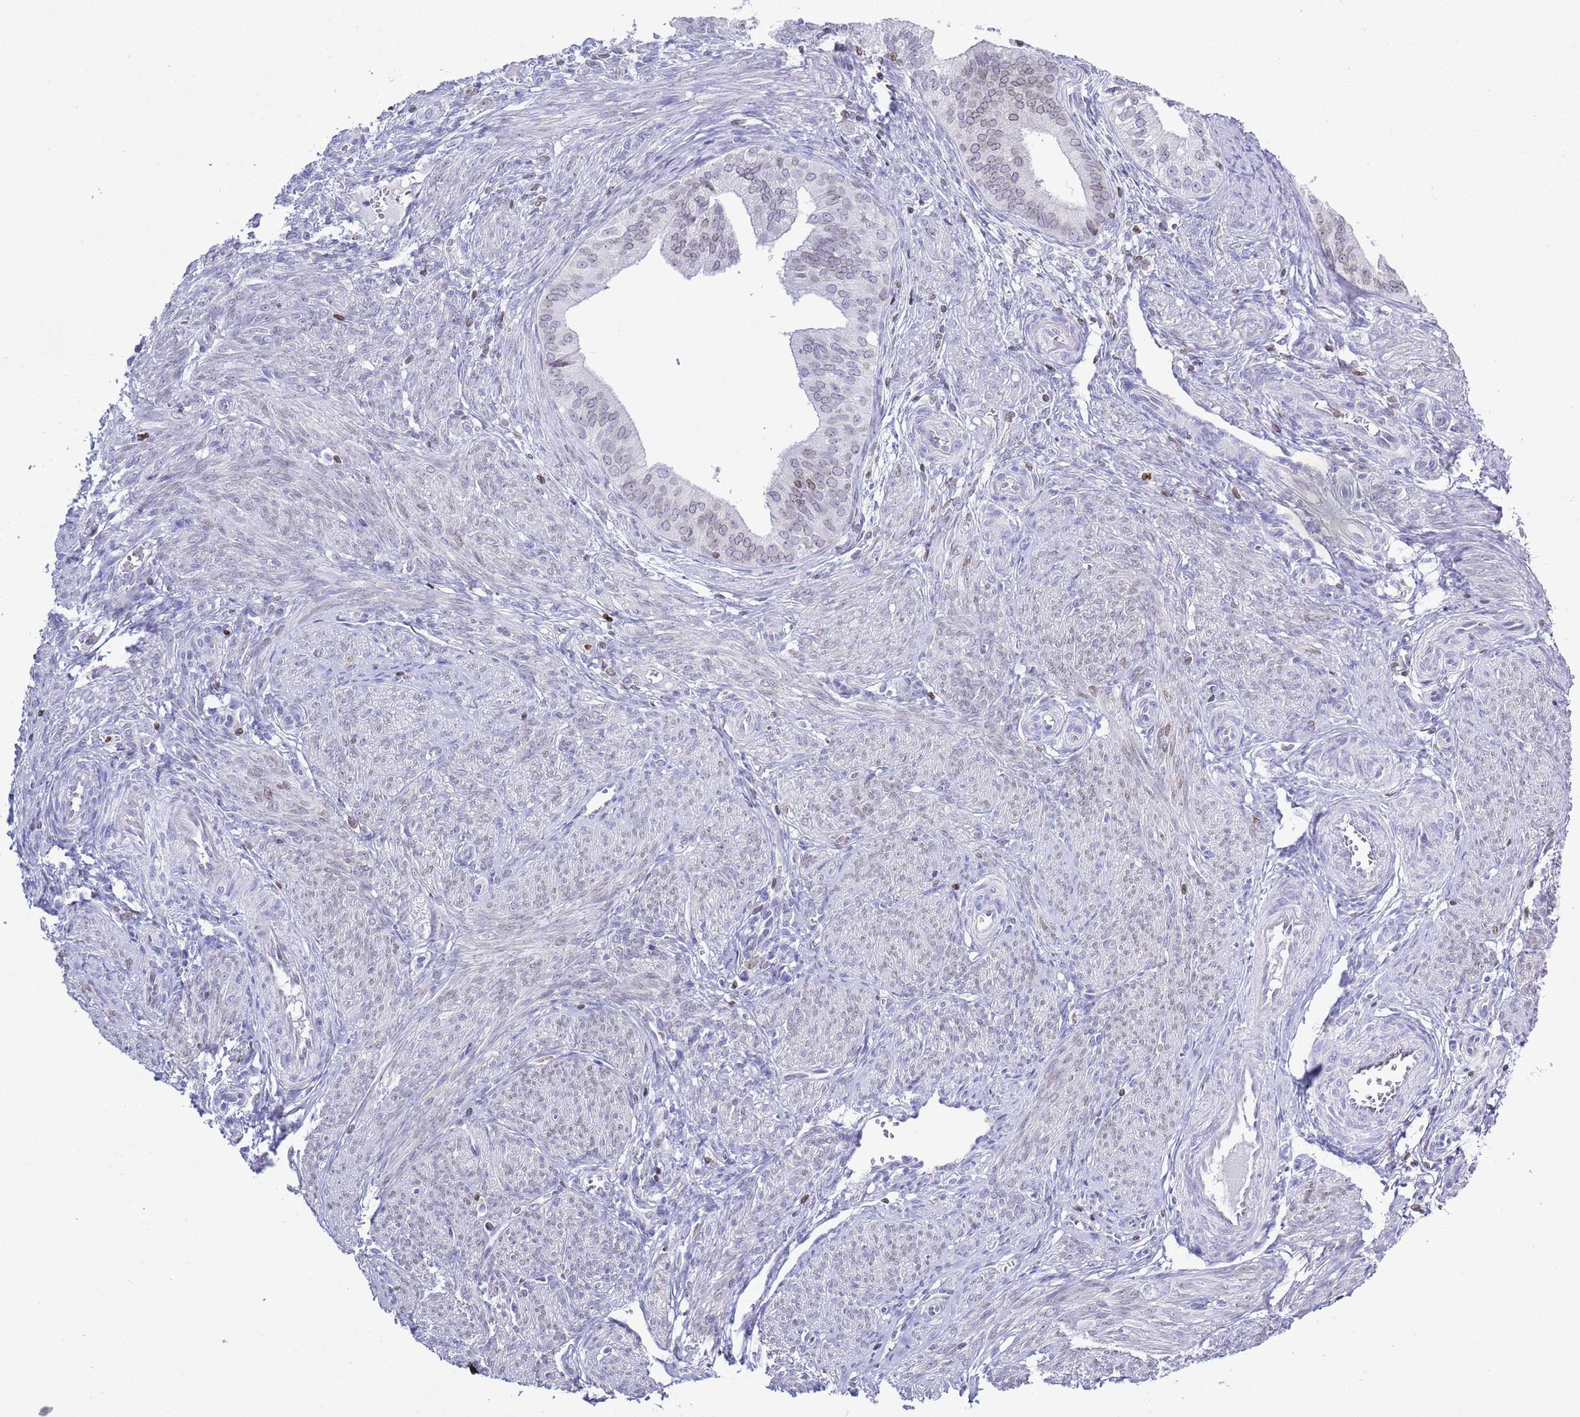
{"staining": {"intensity": "moderate", "quantity": "<25%", "location": "cytoplasmic/membranous,nuclear"}, "tissue": "endometrial cancer", "cell_type": "Tumor cells", "image_type": "cancer", "snomed": [{"axis": "morphology", "description": "Adenocarcinoma, NOS"}, {"axis": "topography", "description": "Endometrium"}], "caption": "The immunohistochemical stain shows moderate cytoplasmic/membranous and nuclear expression in tumor cells of endometrial adenocarcinoma tissue.", "gene": "LBR", "patient": {"sex": "female", "age": 50}}